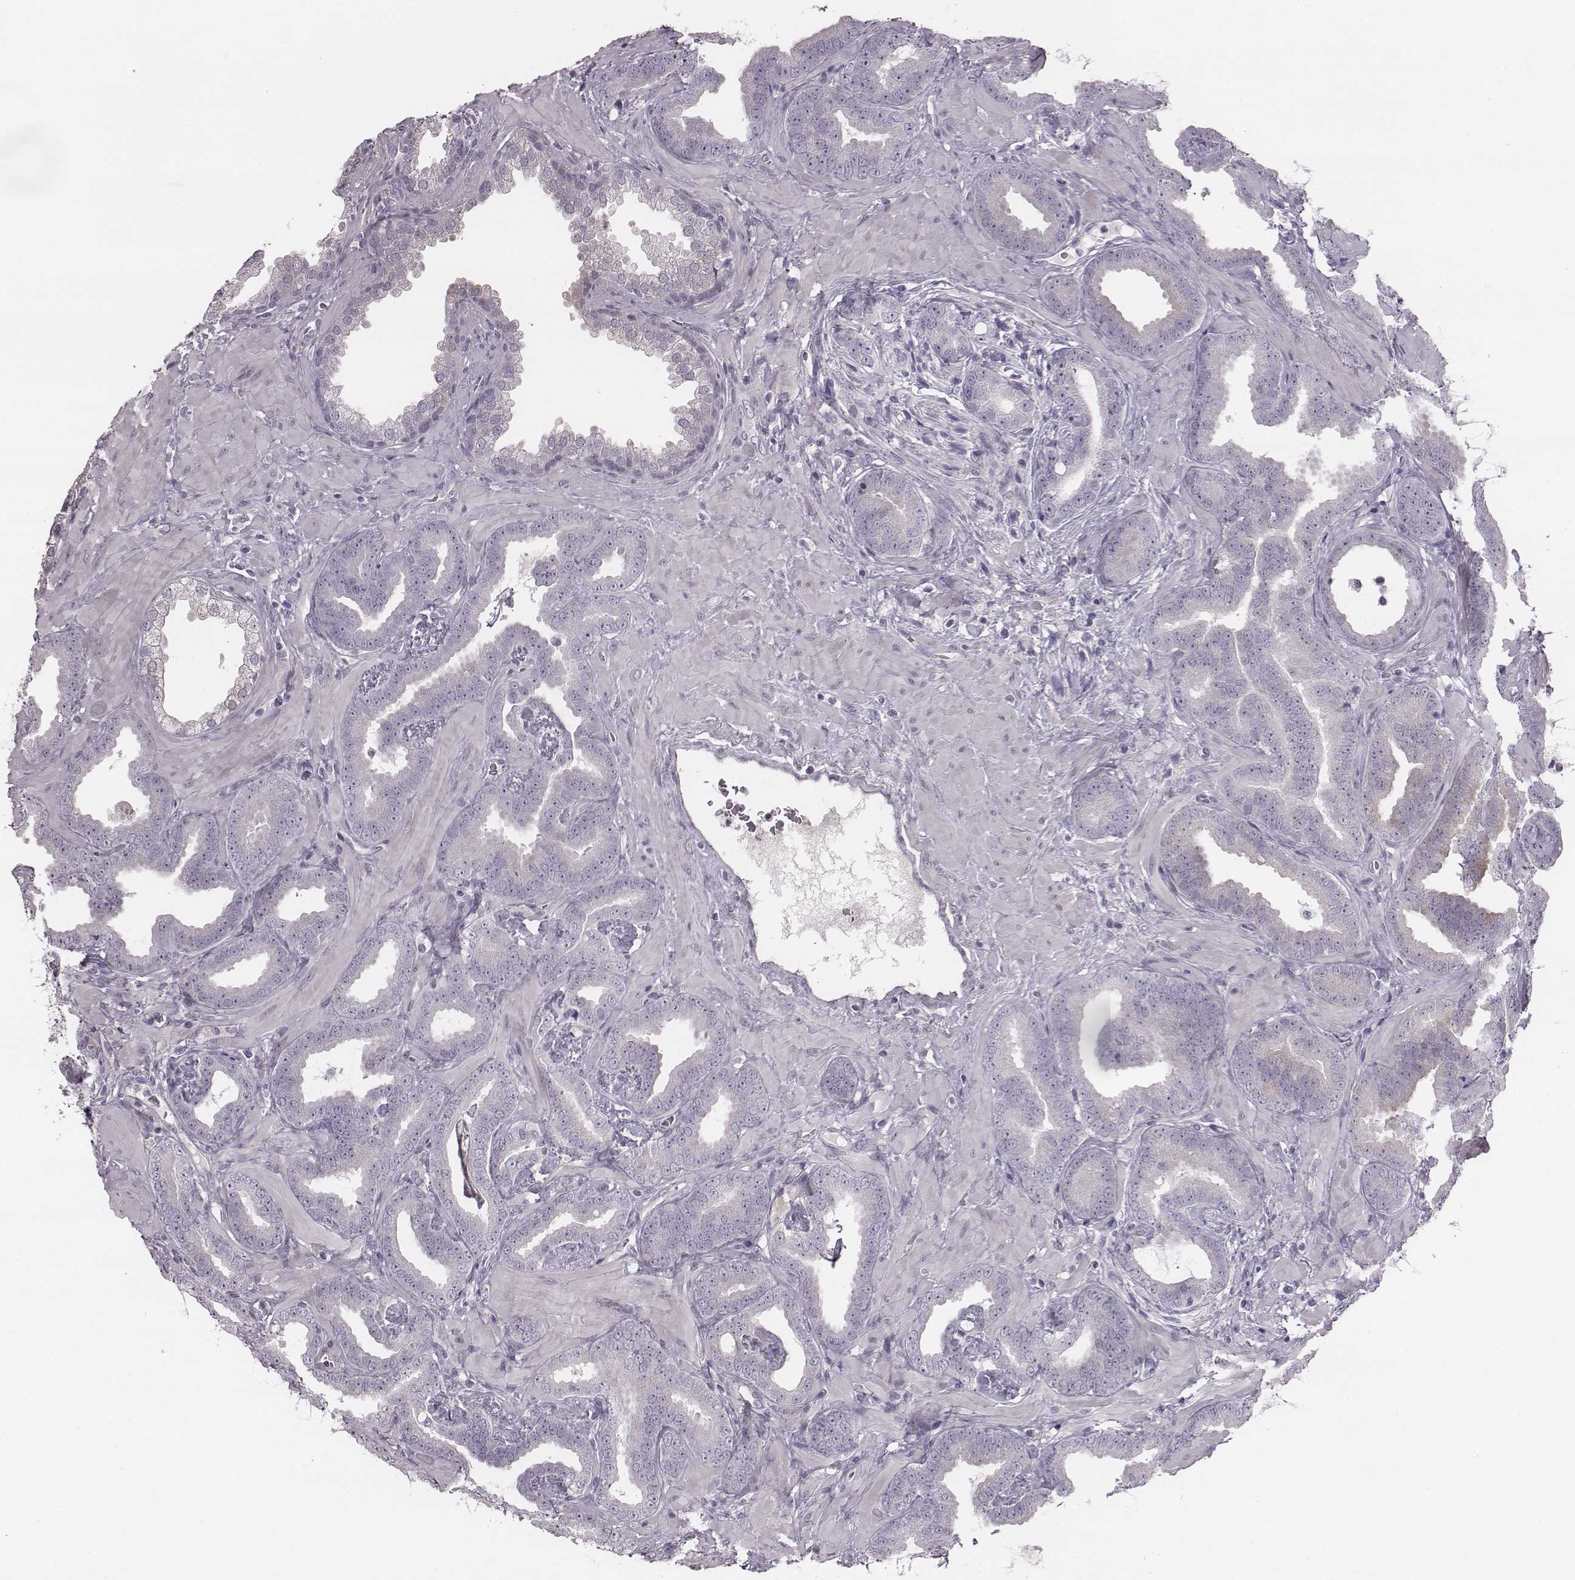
{"staining": {"intensity": "negative", "quantity": "none", "location": "none"}, "tissue": "prostate cancer", "cell_type": "Tumor cells", "image_type": "cancer", "snomed": [{"axis": "morphology", "description": "Adenocarcinoma, Low grade"}, {"axis": "topography", "description": "Prostate"}], "caption": "There is no significant expression in tumor cells of prostate cancer (low-grade adenocarcinoma).", "gene": "PDE8B", "patient": {"sex": "male", "age": 63}}